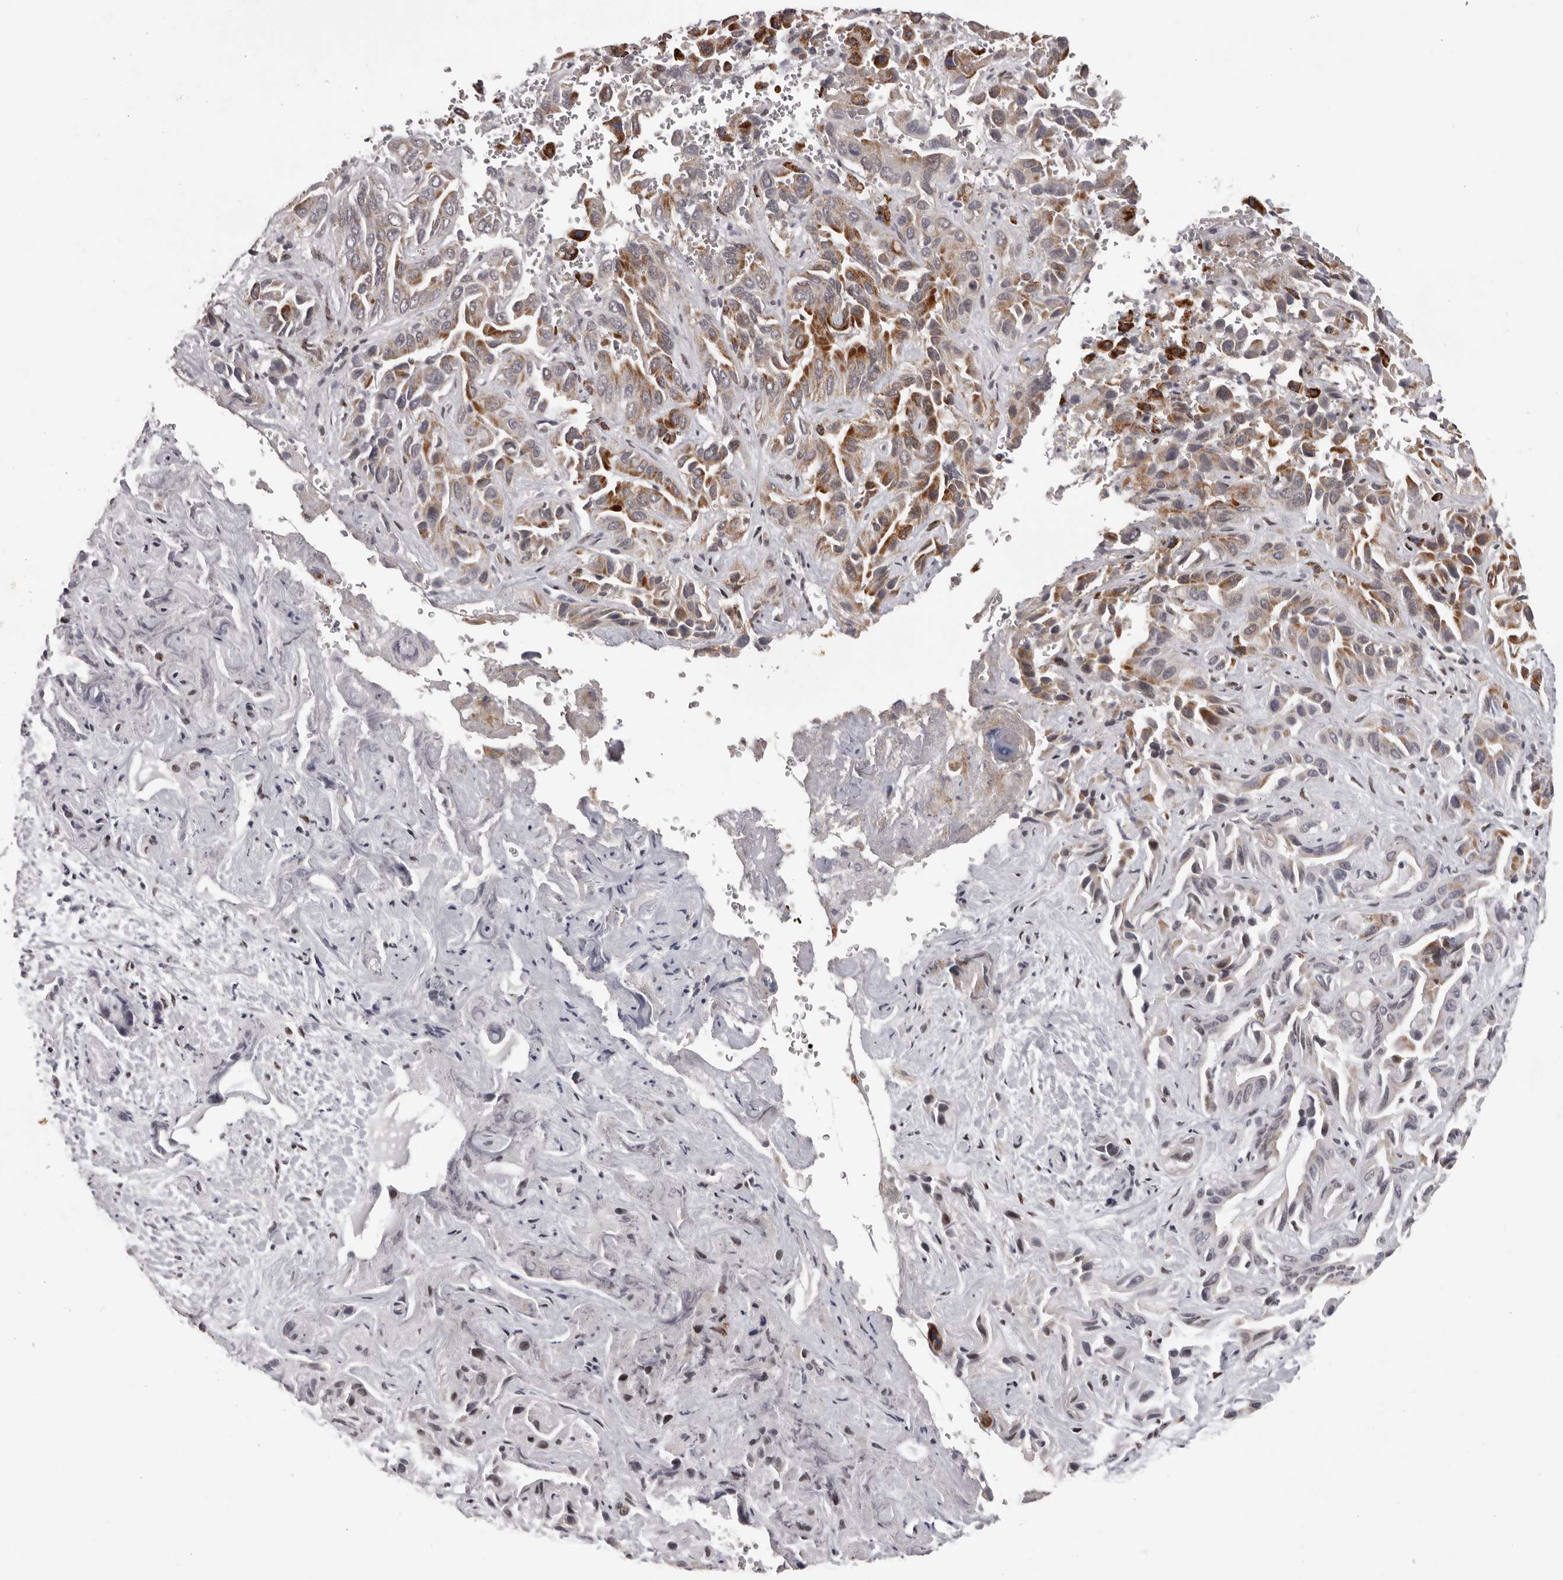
{"staining": {"intensity": "strong", "quantity": ">75%", "location": "cytoplasmic/membranous"}, "tissue": "liver cancer", "cell_type": "Tumor cells", "image_type": "cancer", "snomed": [{"axis": "morphology", "description": "Cholangiocarcinoma"}, {"axis": "topography", "description": "Liver"}], "caption": "Liver cancer was stained to show a protein in brown. There is high levels of strong cytoplasmic/membranous staining in approximately >75% of tumor cells. (IHC, brightfield microscopy, high magnification).", "gene": "C17orf99", "patient": {"sex": "female", "age": 52}}